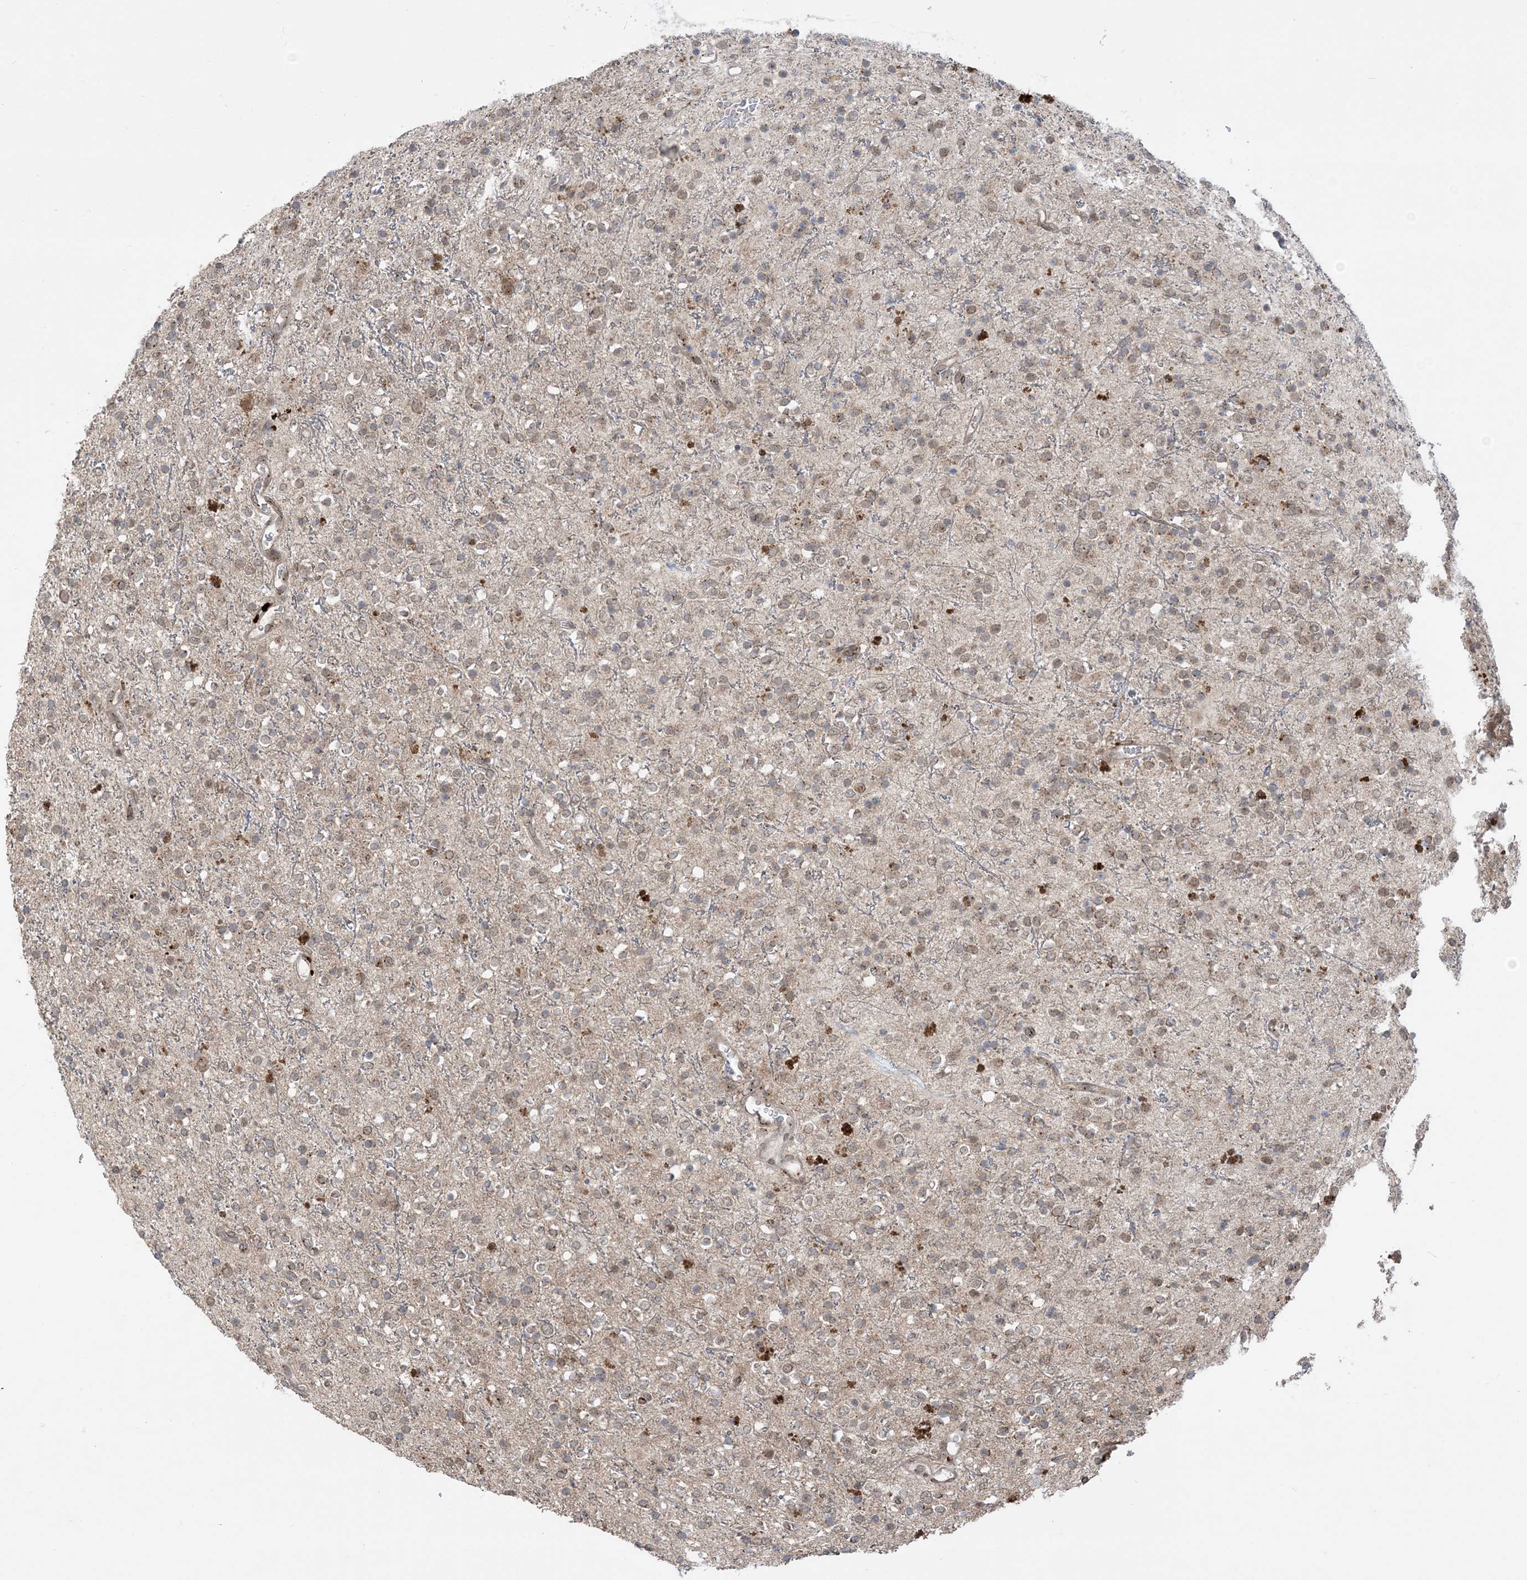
{"staining": {"intensity": "weak", "quantity": "25%-75%", "location": "cytoplasmic/membranous,nuclear"}, "tissue": "glioma", "cell_type": "Tumor cells", "image_type": "cancer", "snomed": [{"axis": "morphology", "description": "Glioma, malignant, High grade"}, {"axis": "topography", "description": "Brain"}], "caption": "Malignant glioma (high-grade) stained for a protein reveals weak cytoplasmic/membranous and nuclear positivity in tumor cells. (IHC, brightfield microscopy, high magnification).", "gene": "CASP4", "patient": {"sex": "male", "age": 34}}